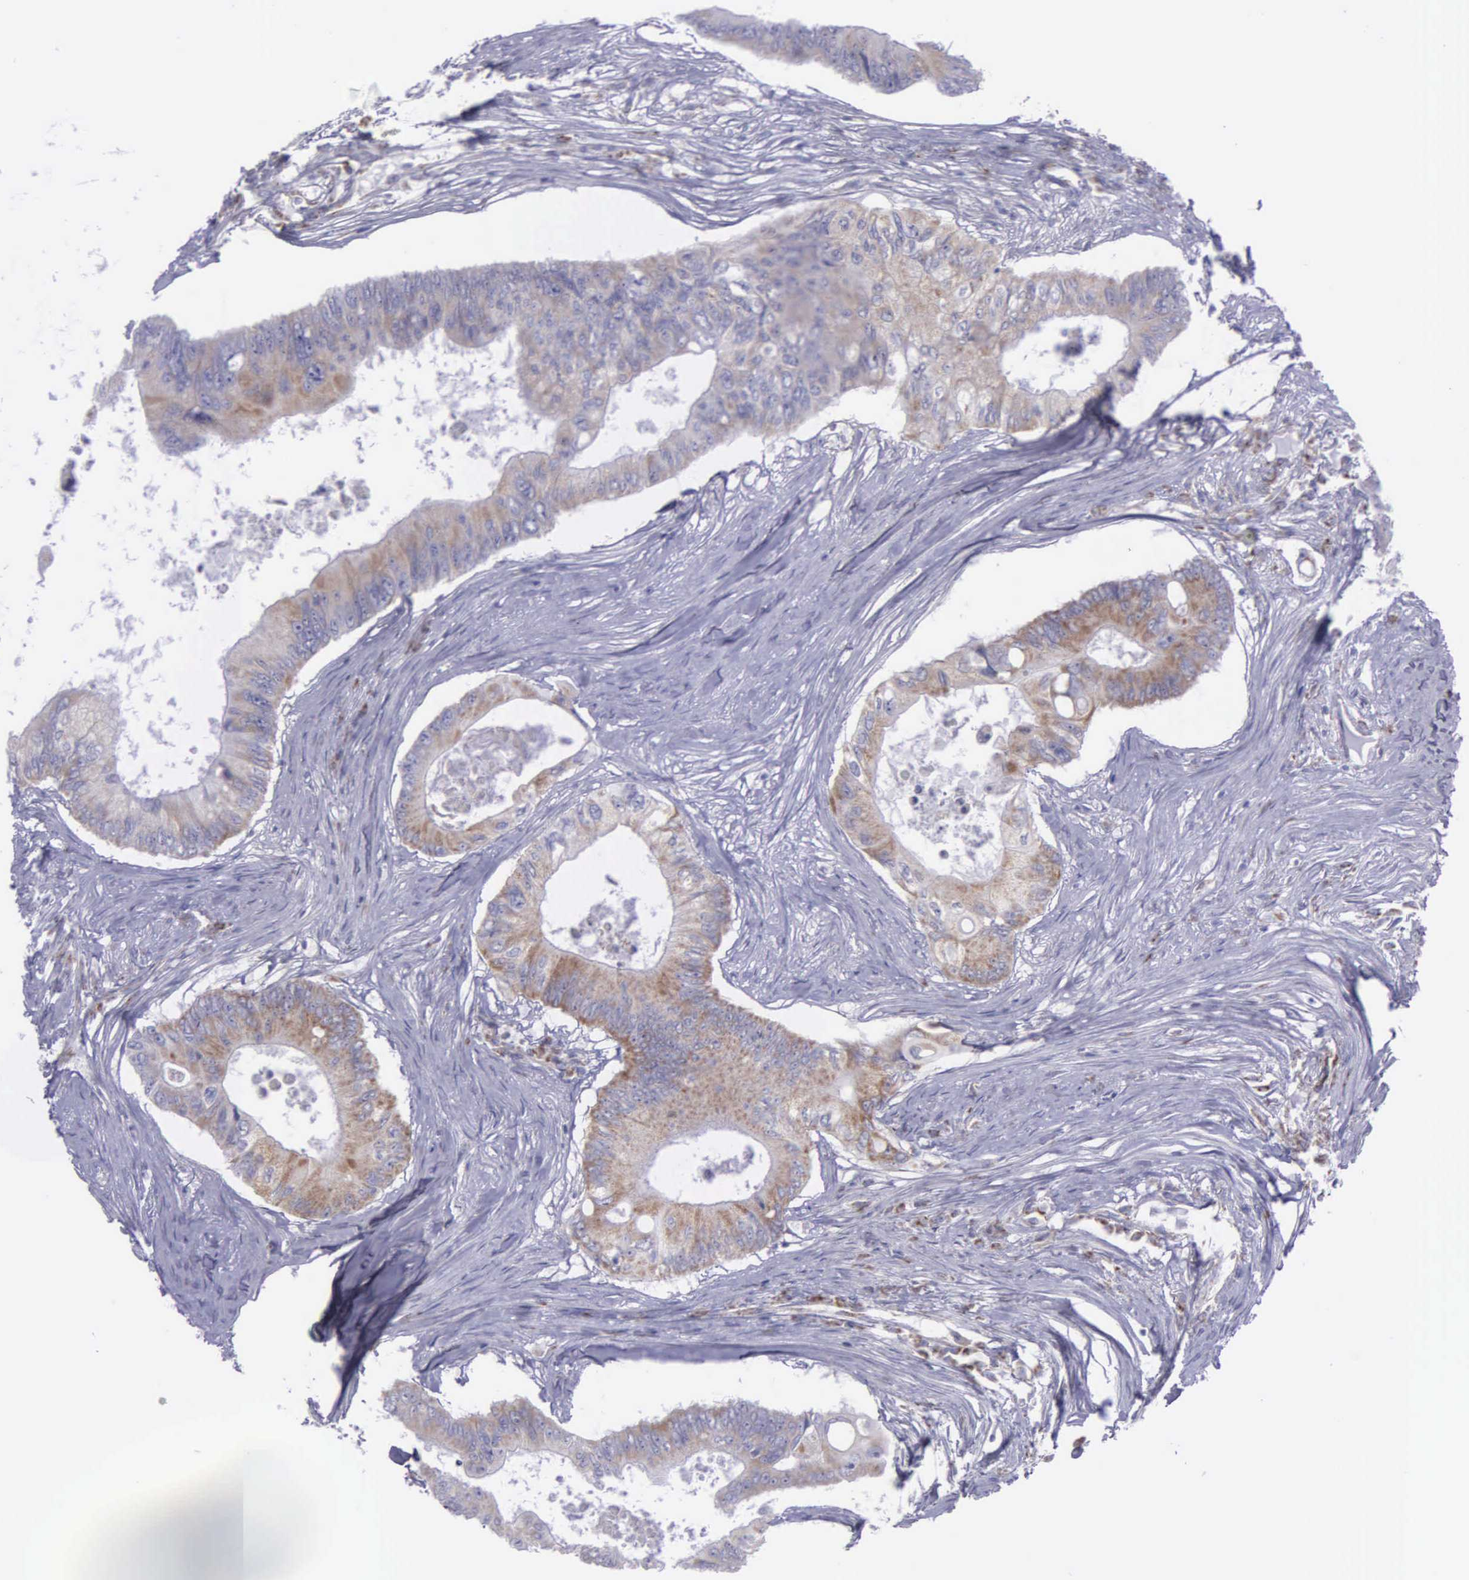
{"staining": {"intensity": "moderate", "quantity": ">75%", "location": "cytoplasmic/membranous"}, "tissue": "colorectal cancer", "cell_type": "Tumor cells", "image_type": "cancer", "snomed": [{"axis": "morphology", "description": "Adenocarcinoma, NOS"}, {"axis": "topography", "description": "Colon"}], "caption": "Immunohistochemistry photomicrograph of neoplastic tissue: human colorectal cancer (adenocarcinoma) stained using immunohistochemistry (IHC) reveals medium levels of moderate protein expression localized specifically in the cytoplasmic/membranous of tumor cells, appearing as a cytoplasmic/membranous brown color.", "gene": "SYNJ2BP", "patient": {"sex": "male", "age": 65}}